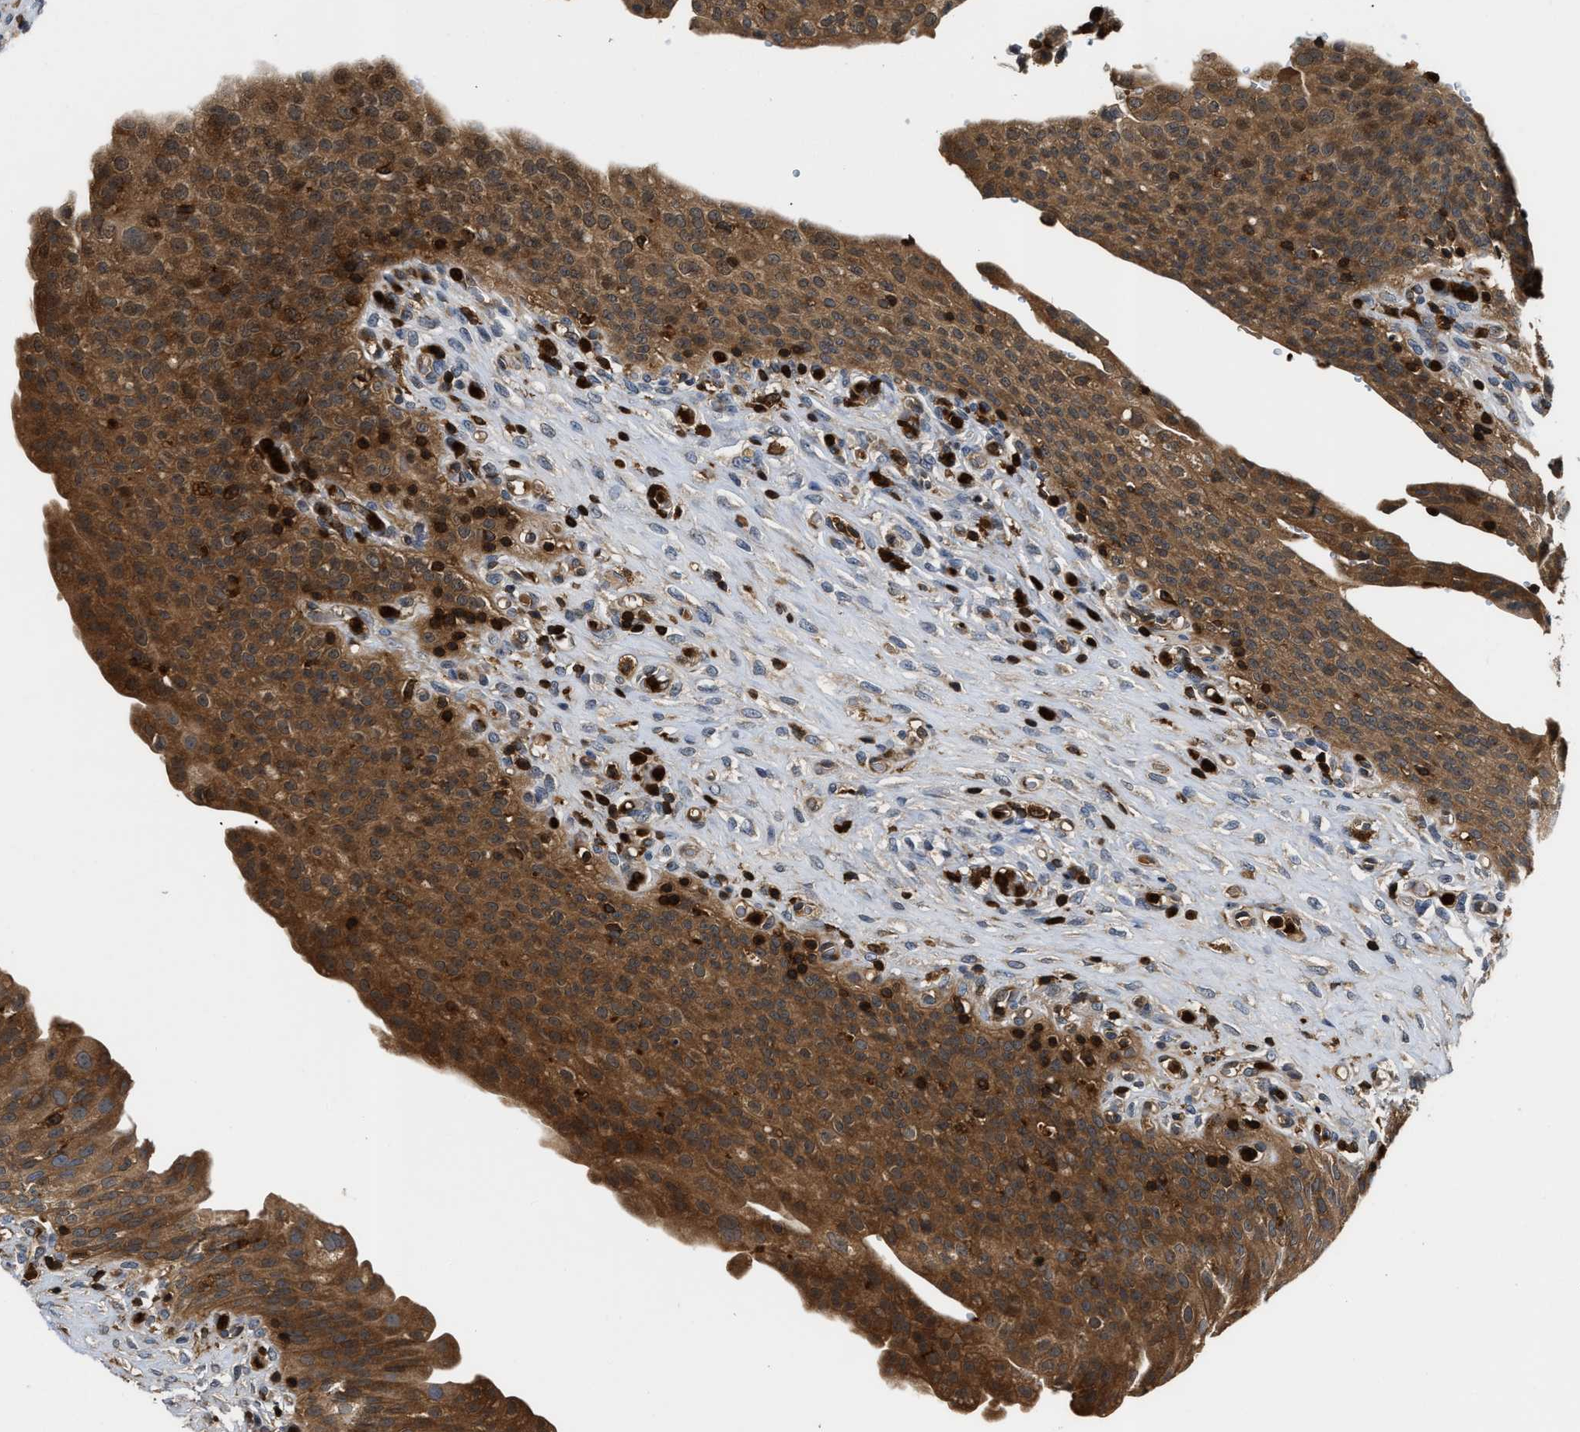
{"staining": {"intensity": "strong", "quantity": ">75%", "location": "cytoplasmic/membranous"}, "tissue": "urinary bladder", "cell_type": "Urothelial cells", "image_type": "normal", "snomed": [{"axis": "morphology", "description": "Urothelial carcinoma, High grade"}, {"axis": "topography", "description": "Urinary bladder"}], "caption": "Immunohistochemical staining of normal urinary bladder shows >75% levels of strong cytoplasmic/membranous protein expression in approximately >75% of urothelial cells.", "gene": "OSTF1", "patient": {"sex": "male", "age": 46}}